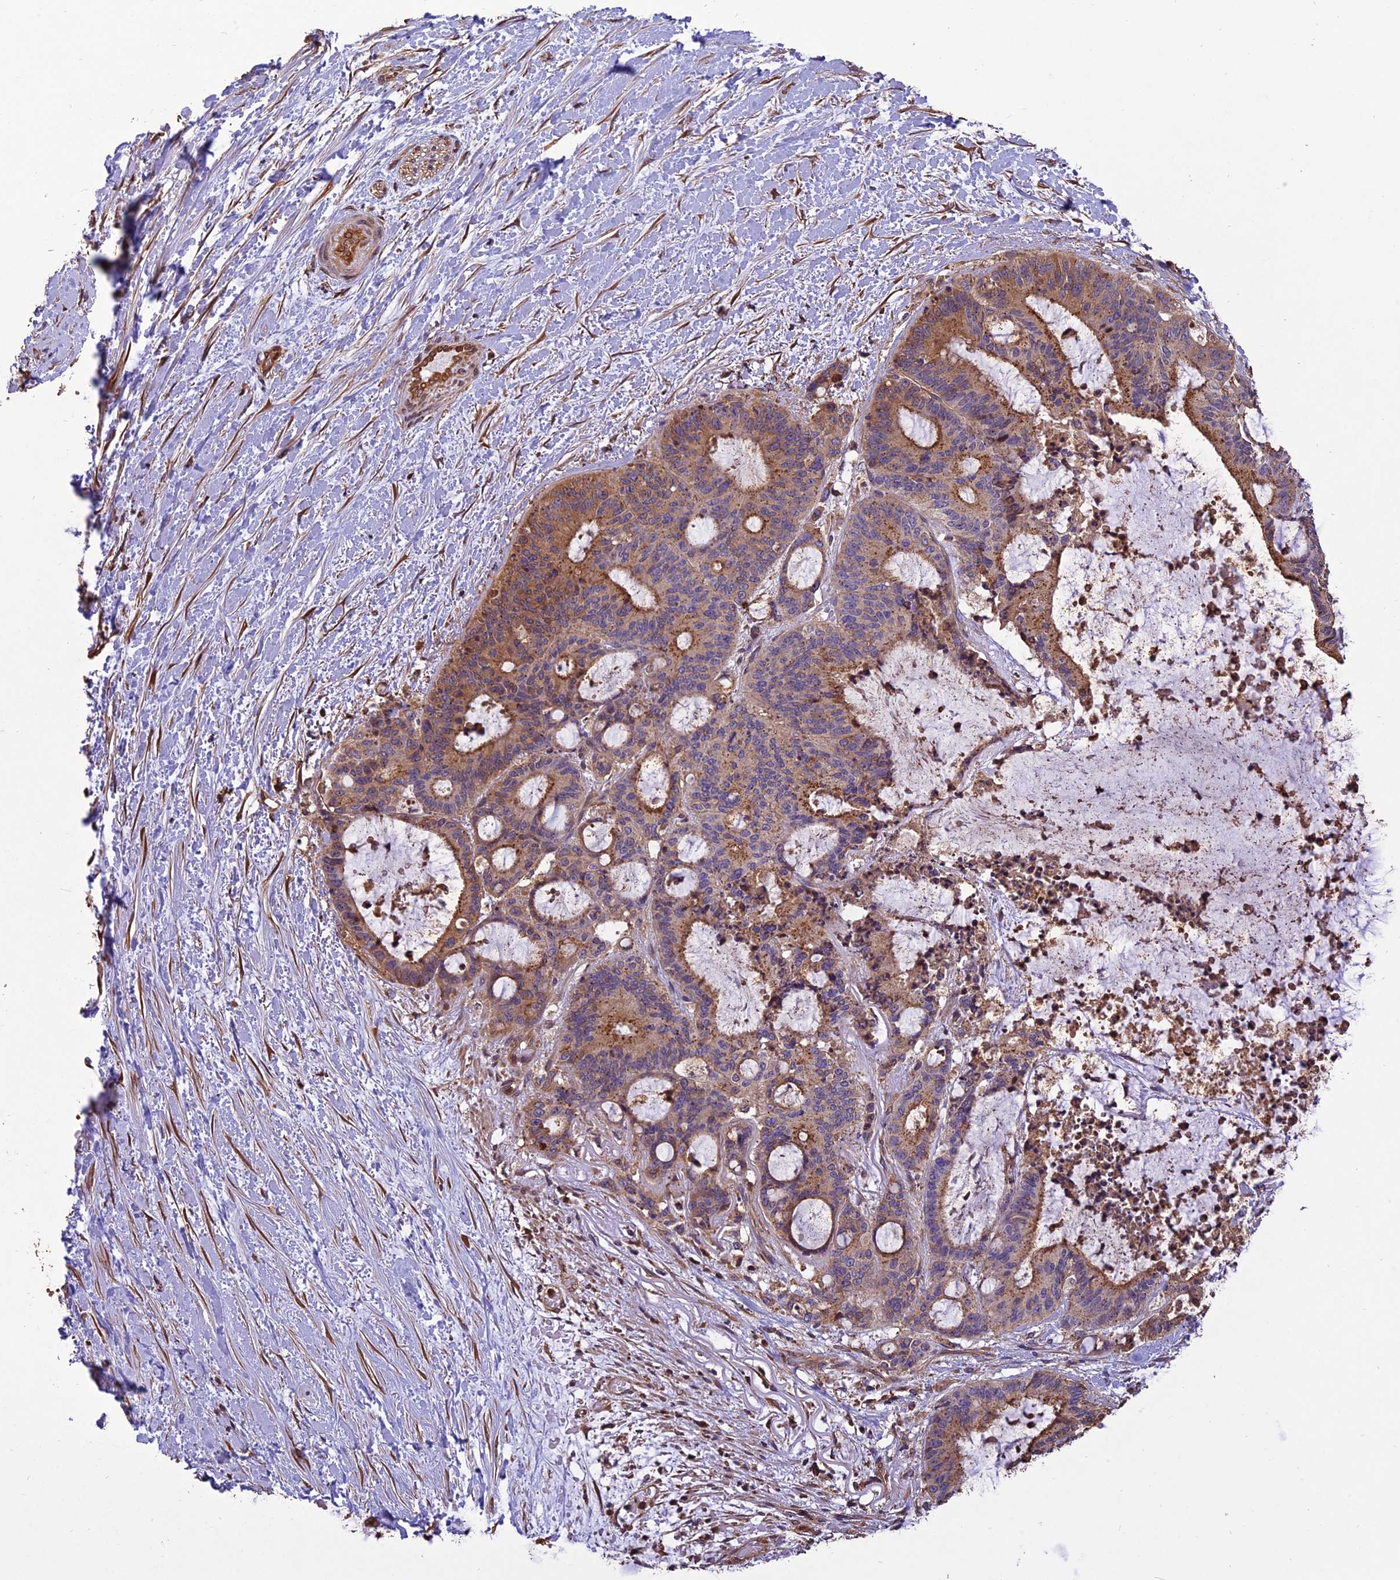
{"staining": {"intensity": "moderate", "quantity": "25%-75%", "location": "cytoplasmic/membranous"}, "tissue": "liver cancer", "cell_type": "Tumor cells", "image_type": "cancer", "snomed": [{"axis": "morphology", "description": "Normal tissue, NOS"}, {"axis": "morphology", "description": "Cholangiocarcinoma"}, {"axis": "topography", "description": "Liver"}, {"axis": "topography", "description": "Peripheral nerve tissue"}], "caption": "The histopathology image exhibits a brown stain indicating the presence of a protein in the cytoplasmic/membranous of tumor cells in liver cancer (cholangiocarcinoma). Immunohistochemistry stains the protein in brown and the nuclei are stained blue.", "gene": "CHMP2A", "patient": {"sex": "female", "age": 73}}